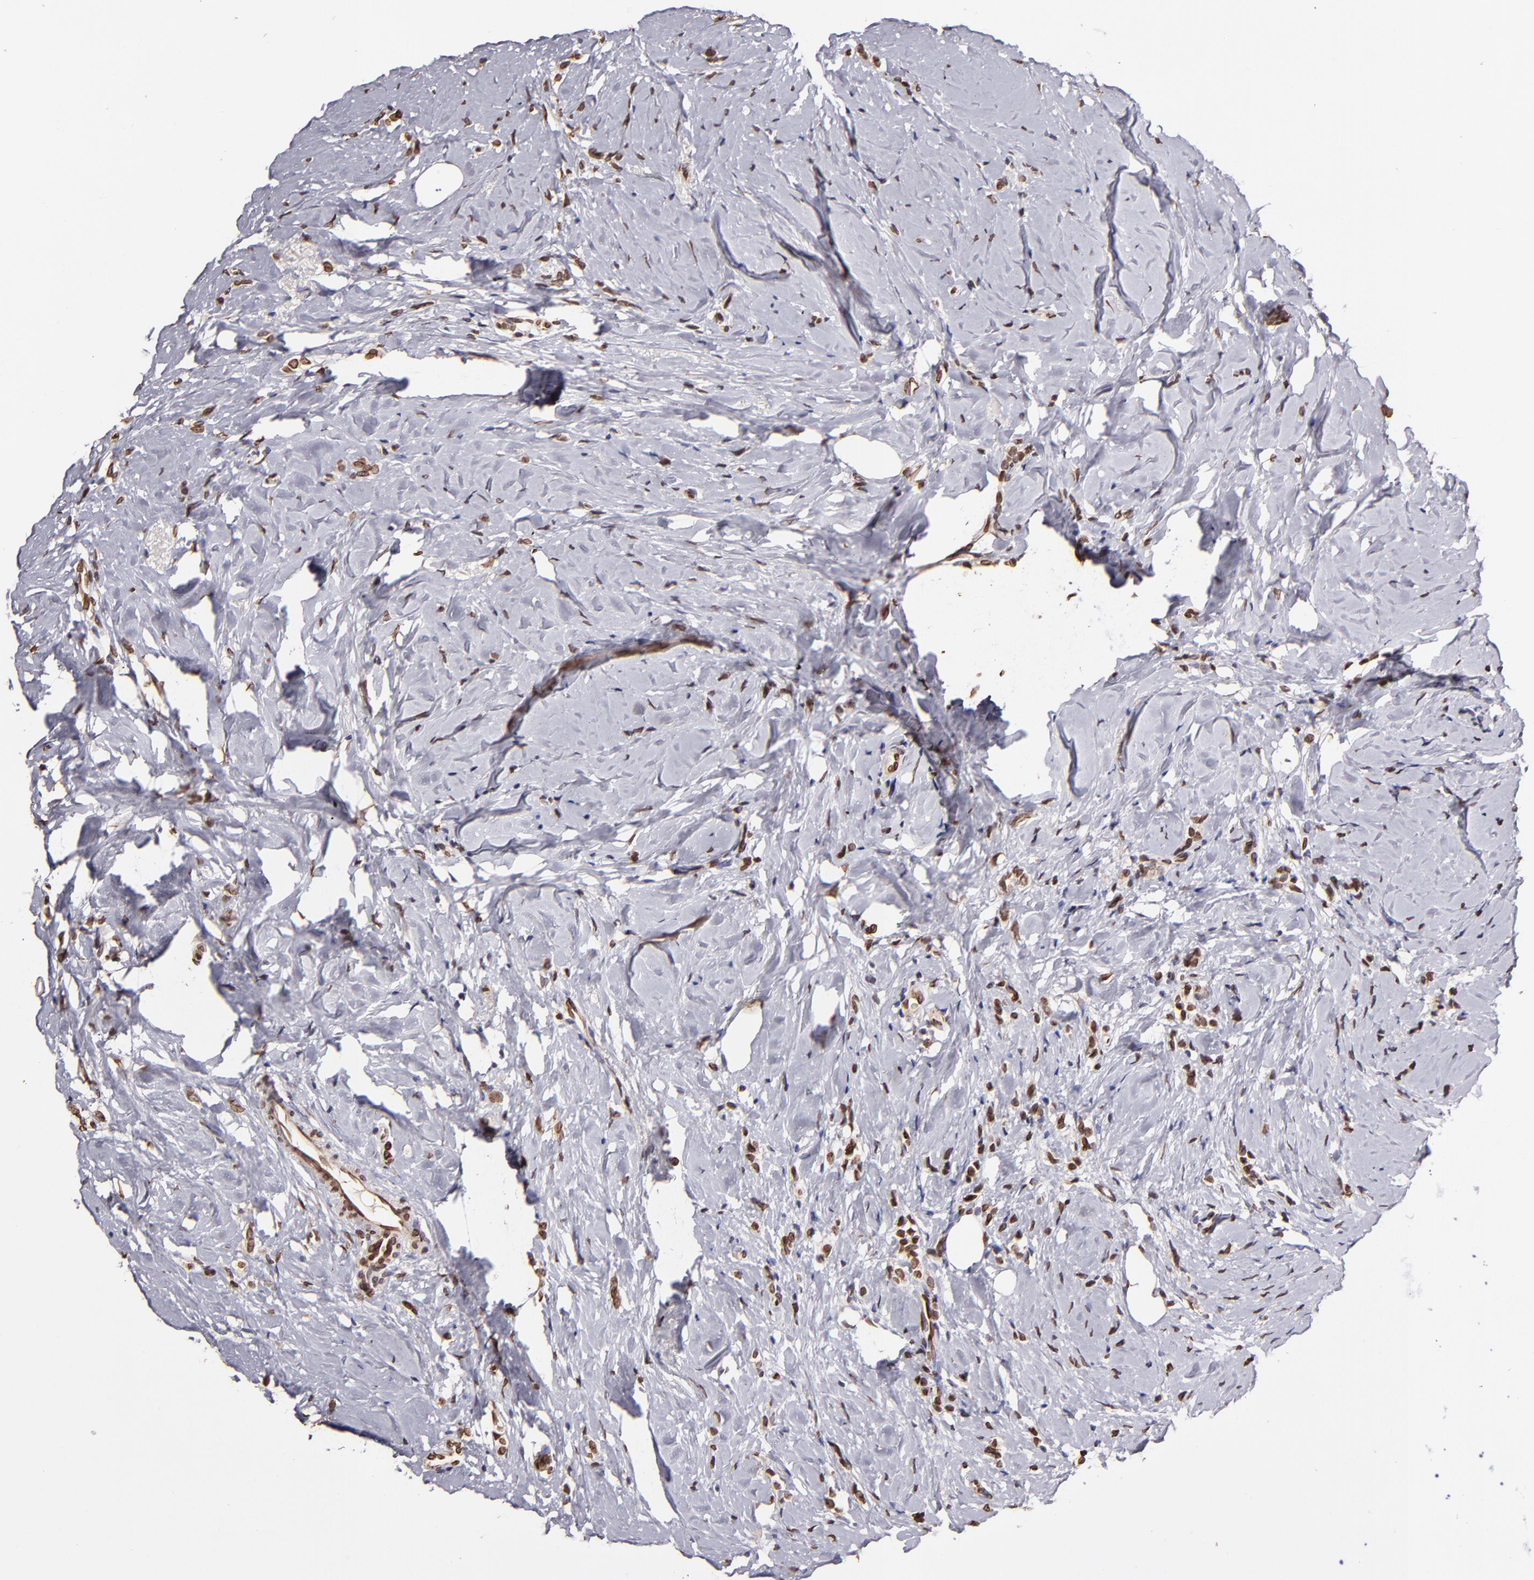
{"staining": {"intensity": "moderate", "quantity": ">75%", "location": "cytoplasmic/membranous,nuclear"}, "tissue": "breast cancer", "cell_type": "Tumor cells", "image_type": "cancer", "snomed": [{"axis": "morphology", "description": "Lobular carcinoma"}, {"axis": "topography", "description": "Breast"}], "caption": "Breast lobular carcinoma stained for a protein reveals moderate cytoplasmic/membranous and nuclear positivity in tumor cells.", "gene": "PUM3", "patient": {"sex": "female", "age": 64}}